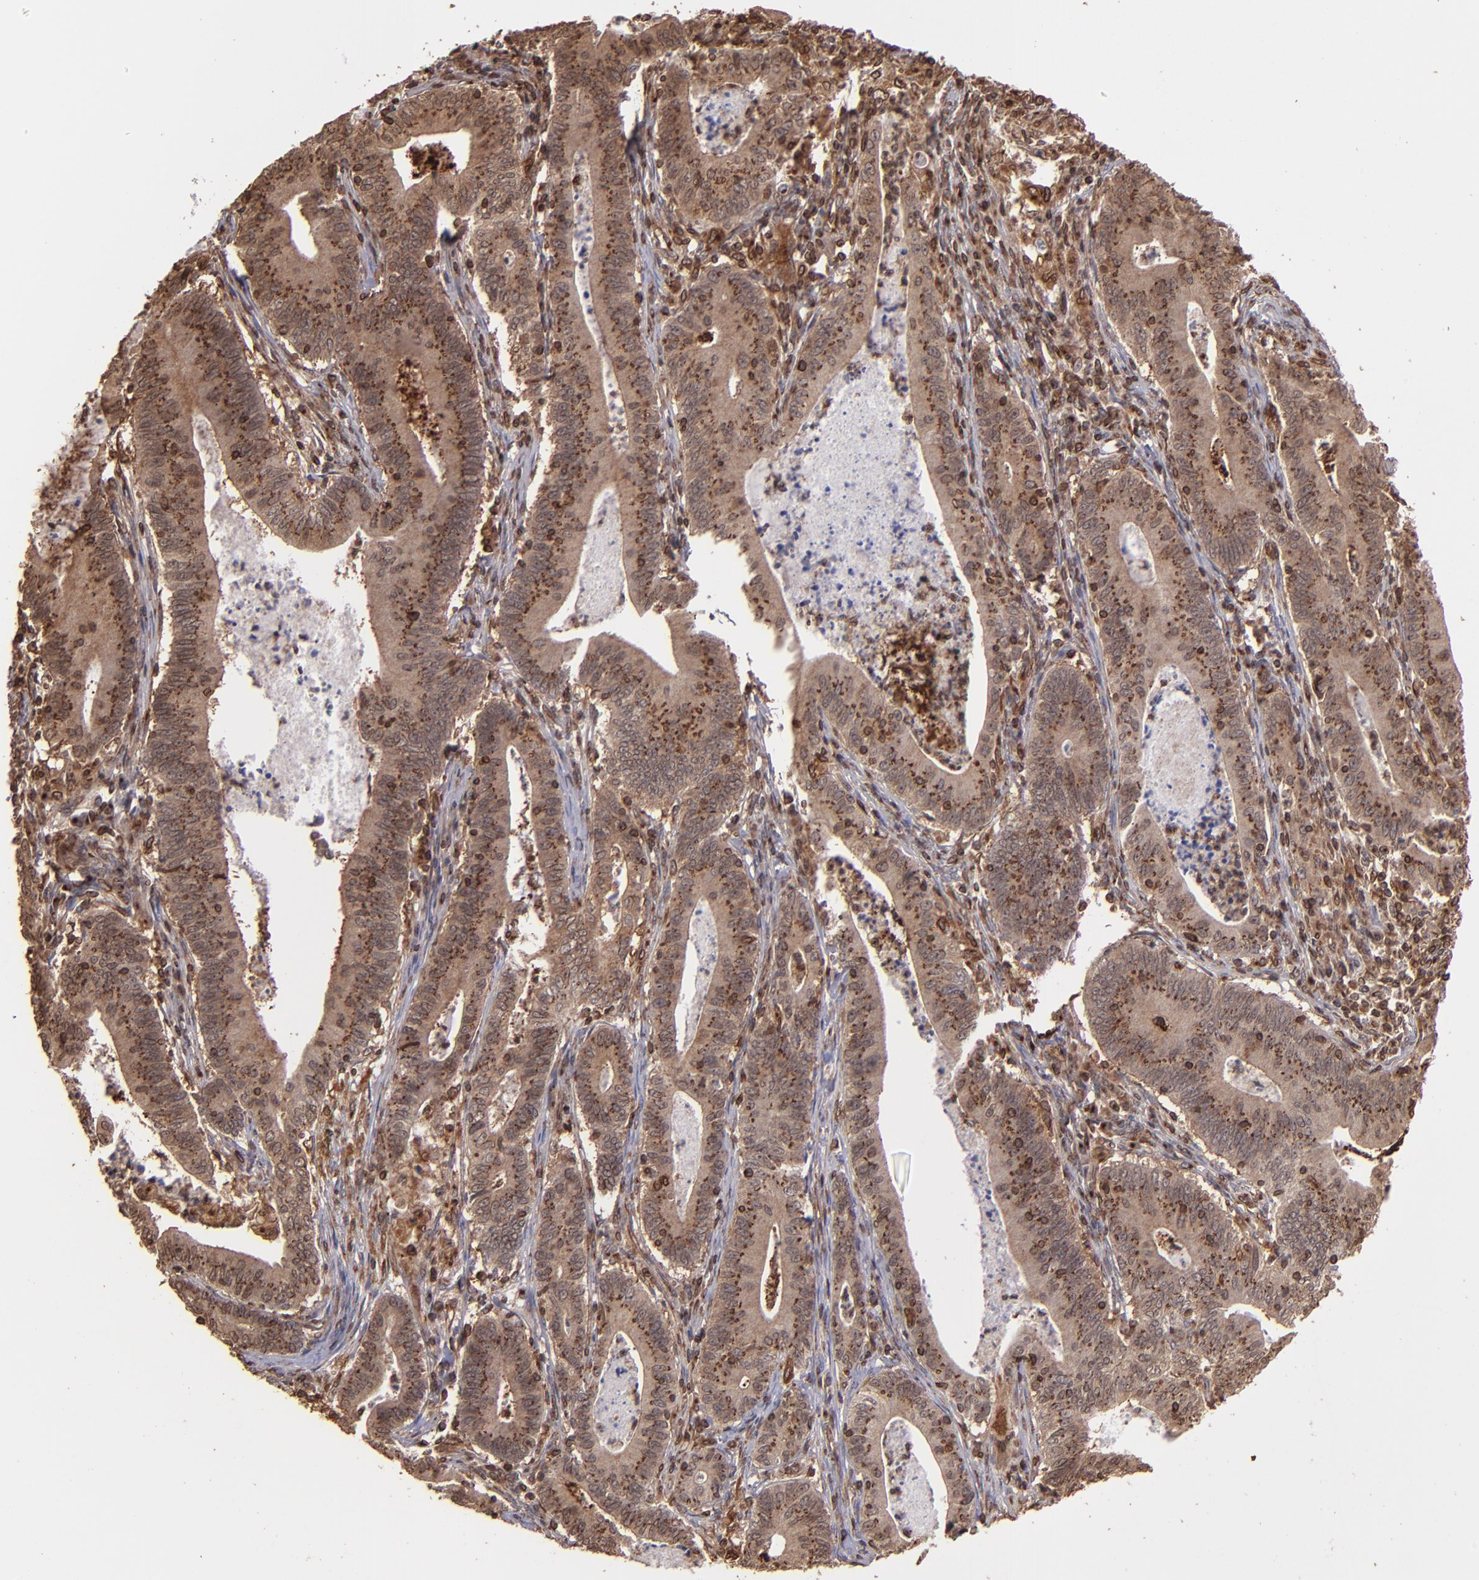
{"staining": {"intensity": "strong", "quantity": ">75%", "location": "cytoplasmic/membranous"}, "tissue": "stomach cancer", "cell_type": "Tumor cells", "image_type": "cancer", "snomed": [{"axis": "morphology", "description": "Adenocarcinoma, NOS"}, {"axis": "topography", "description": "Stomach, lower"}], "caption": "Tumor cells show high levels of strong cytoplasmic/membranous positivity in about >75% of cells in human adenocarcinoma (stomach).", "gene": "TRIP11", "patient": {"sex": "female", "age": 86}}